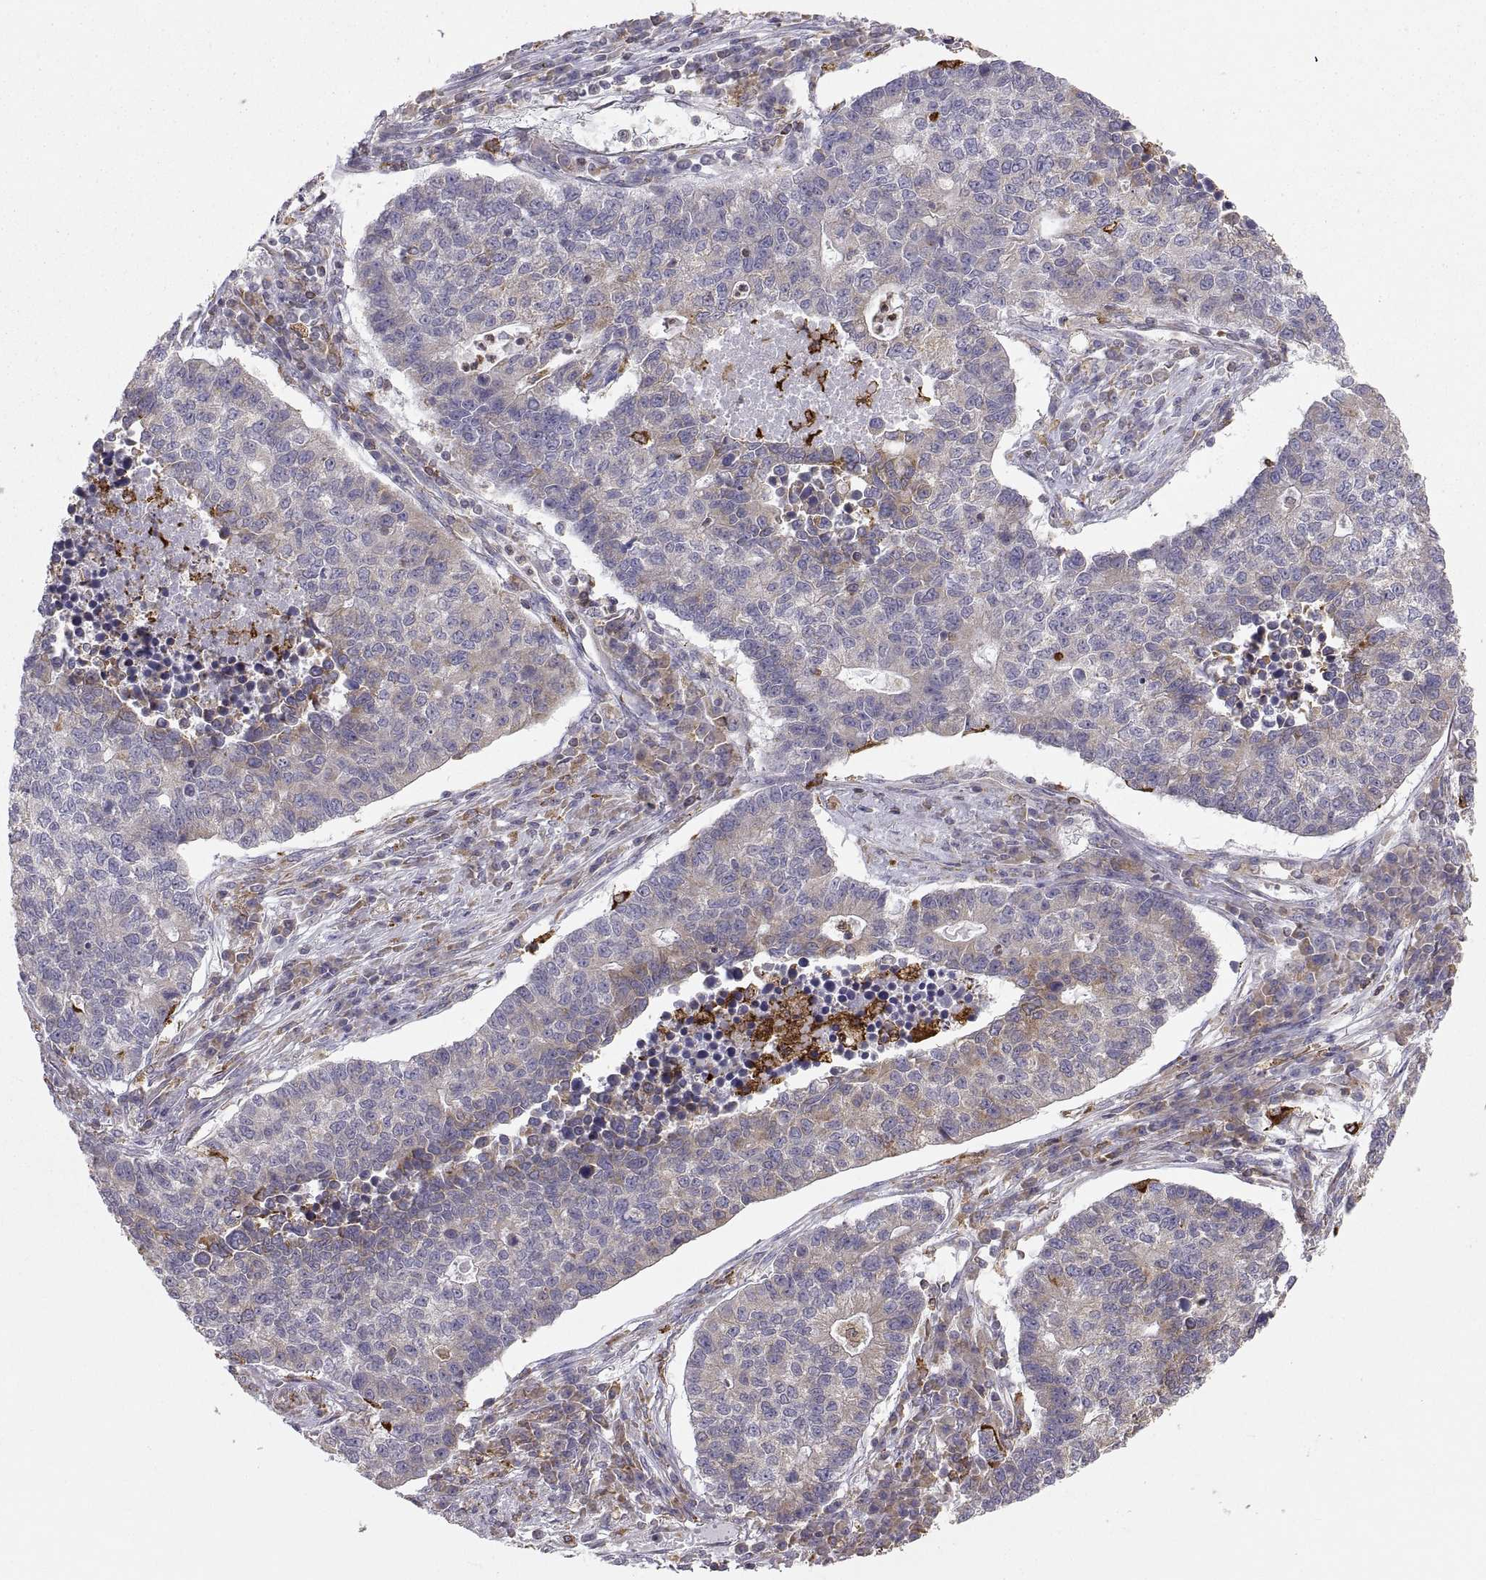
{"staining": {"intensity": "weak", "quantity": "<25%", "location": "cytoplasmic/membranous"}, "tissue": "lung cancer", "cell_type": "Tumor cells", "image_type": "cancer", "snomed": [{"axis": "morphology", "description": "Adenocarcinoma, NOS"}, {"axis": "topography", "description": "Lung"}], "caption": "IHC of human adenocarcinoma (lung) demonstrates no expression in tumor cells.", "gene": "ERO1A", "patient": {"sex": "male", "age": 57}}